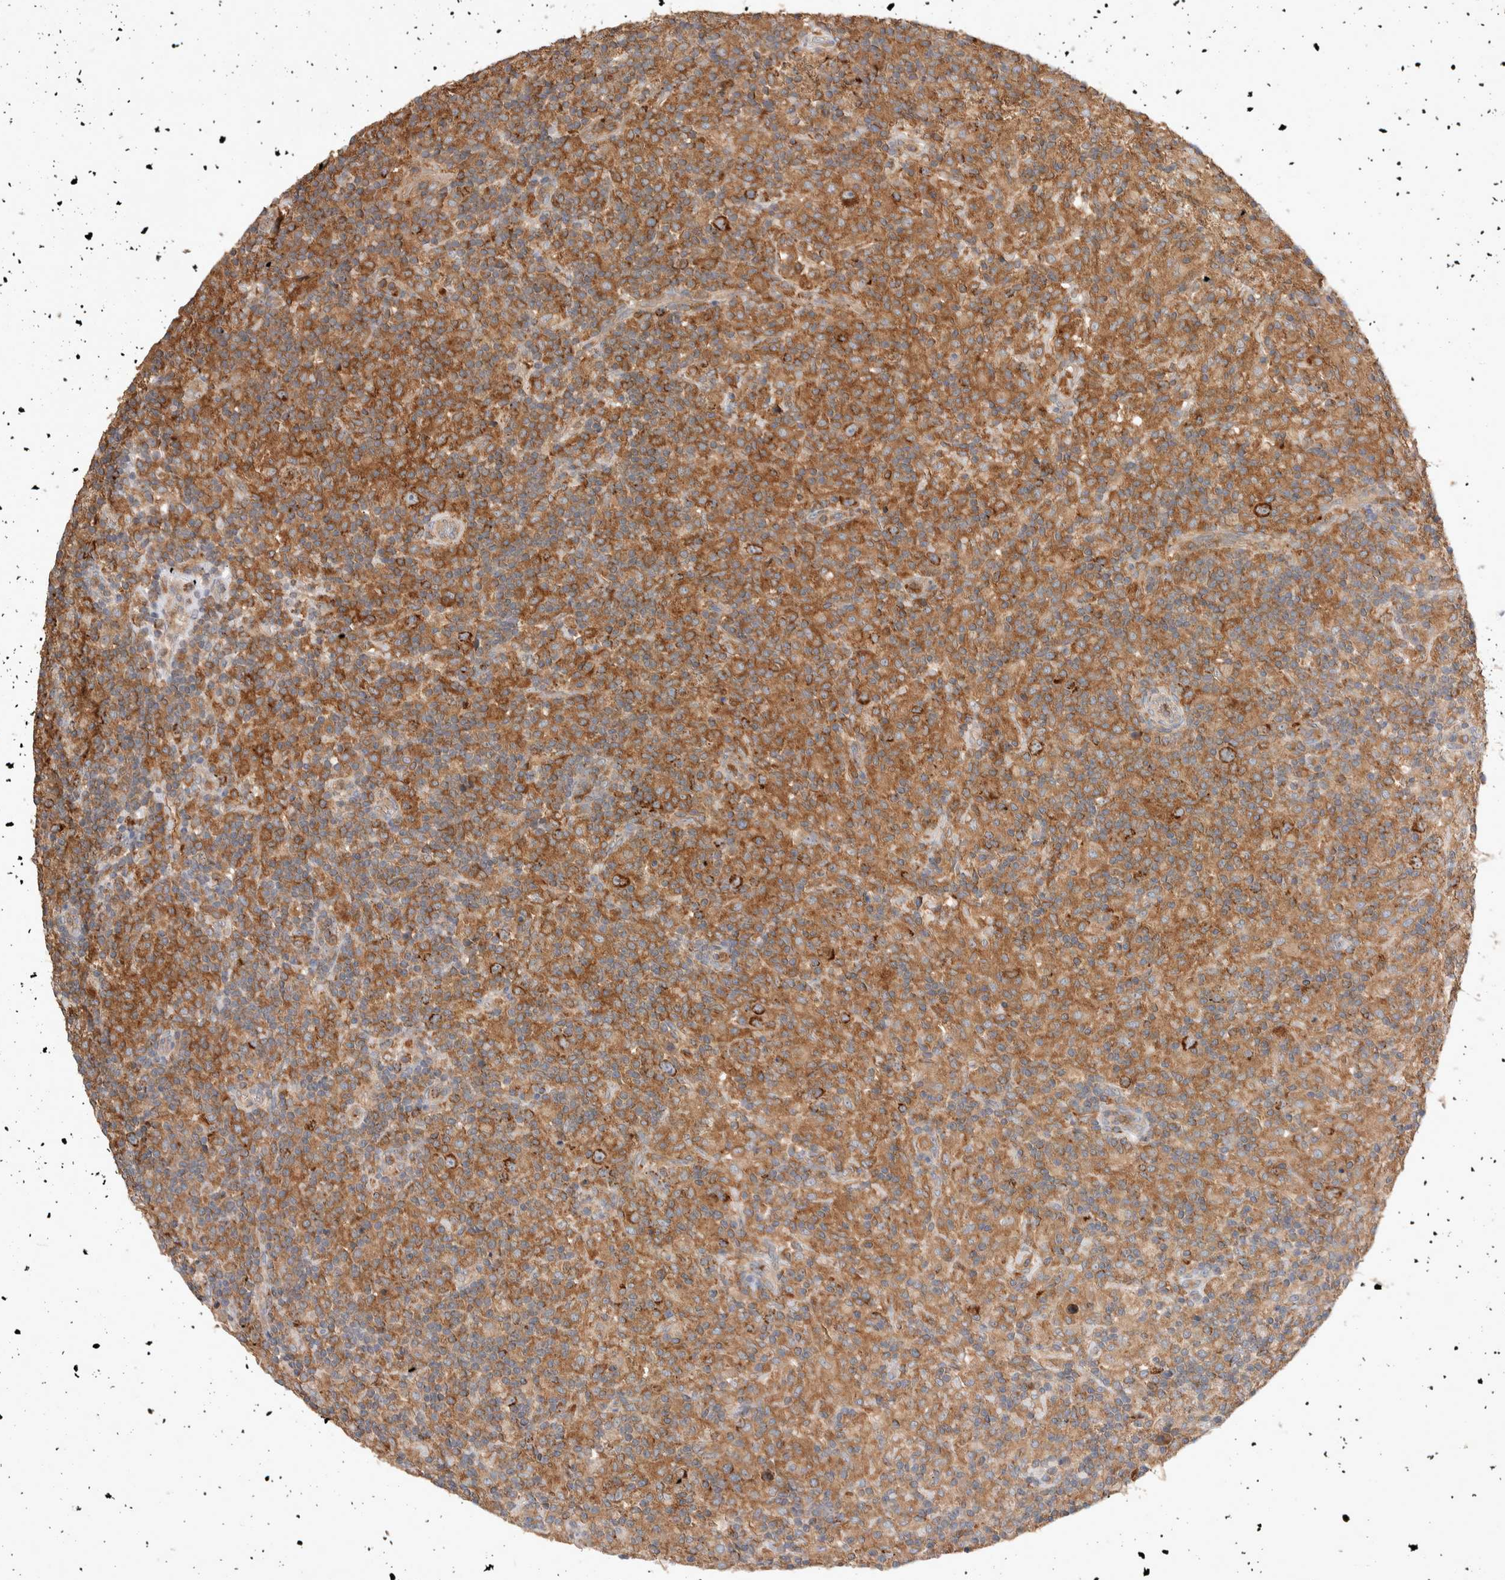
{"staining": {"intensity": "moderate", "quantity": ">75%", "location": "cytoplasmic/membranous"}, "tissue": "lymphoma", "cell_type": "Tumor cells", "image_type": "cancer", "snomed": [{"axis": "morphology", "description": "Hodgkin's disease, NOS"}, {"axis": "topography", "description": "Lymph node"}], "caption": "Lymphoma stained for a protein shows moderate cytoplasmic/membranous positivity in tumor cells.", "gene": "DEPTOR", "patient": {"sex": "male", "age": 70}}